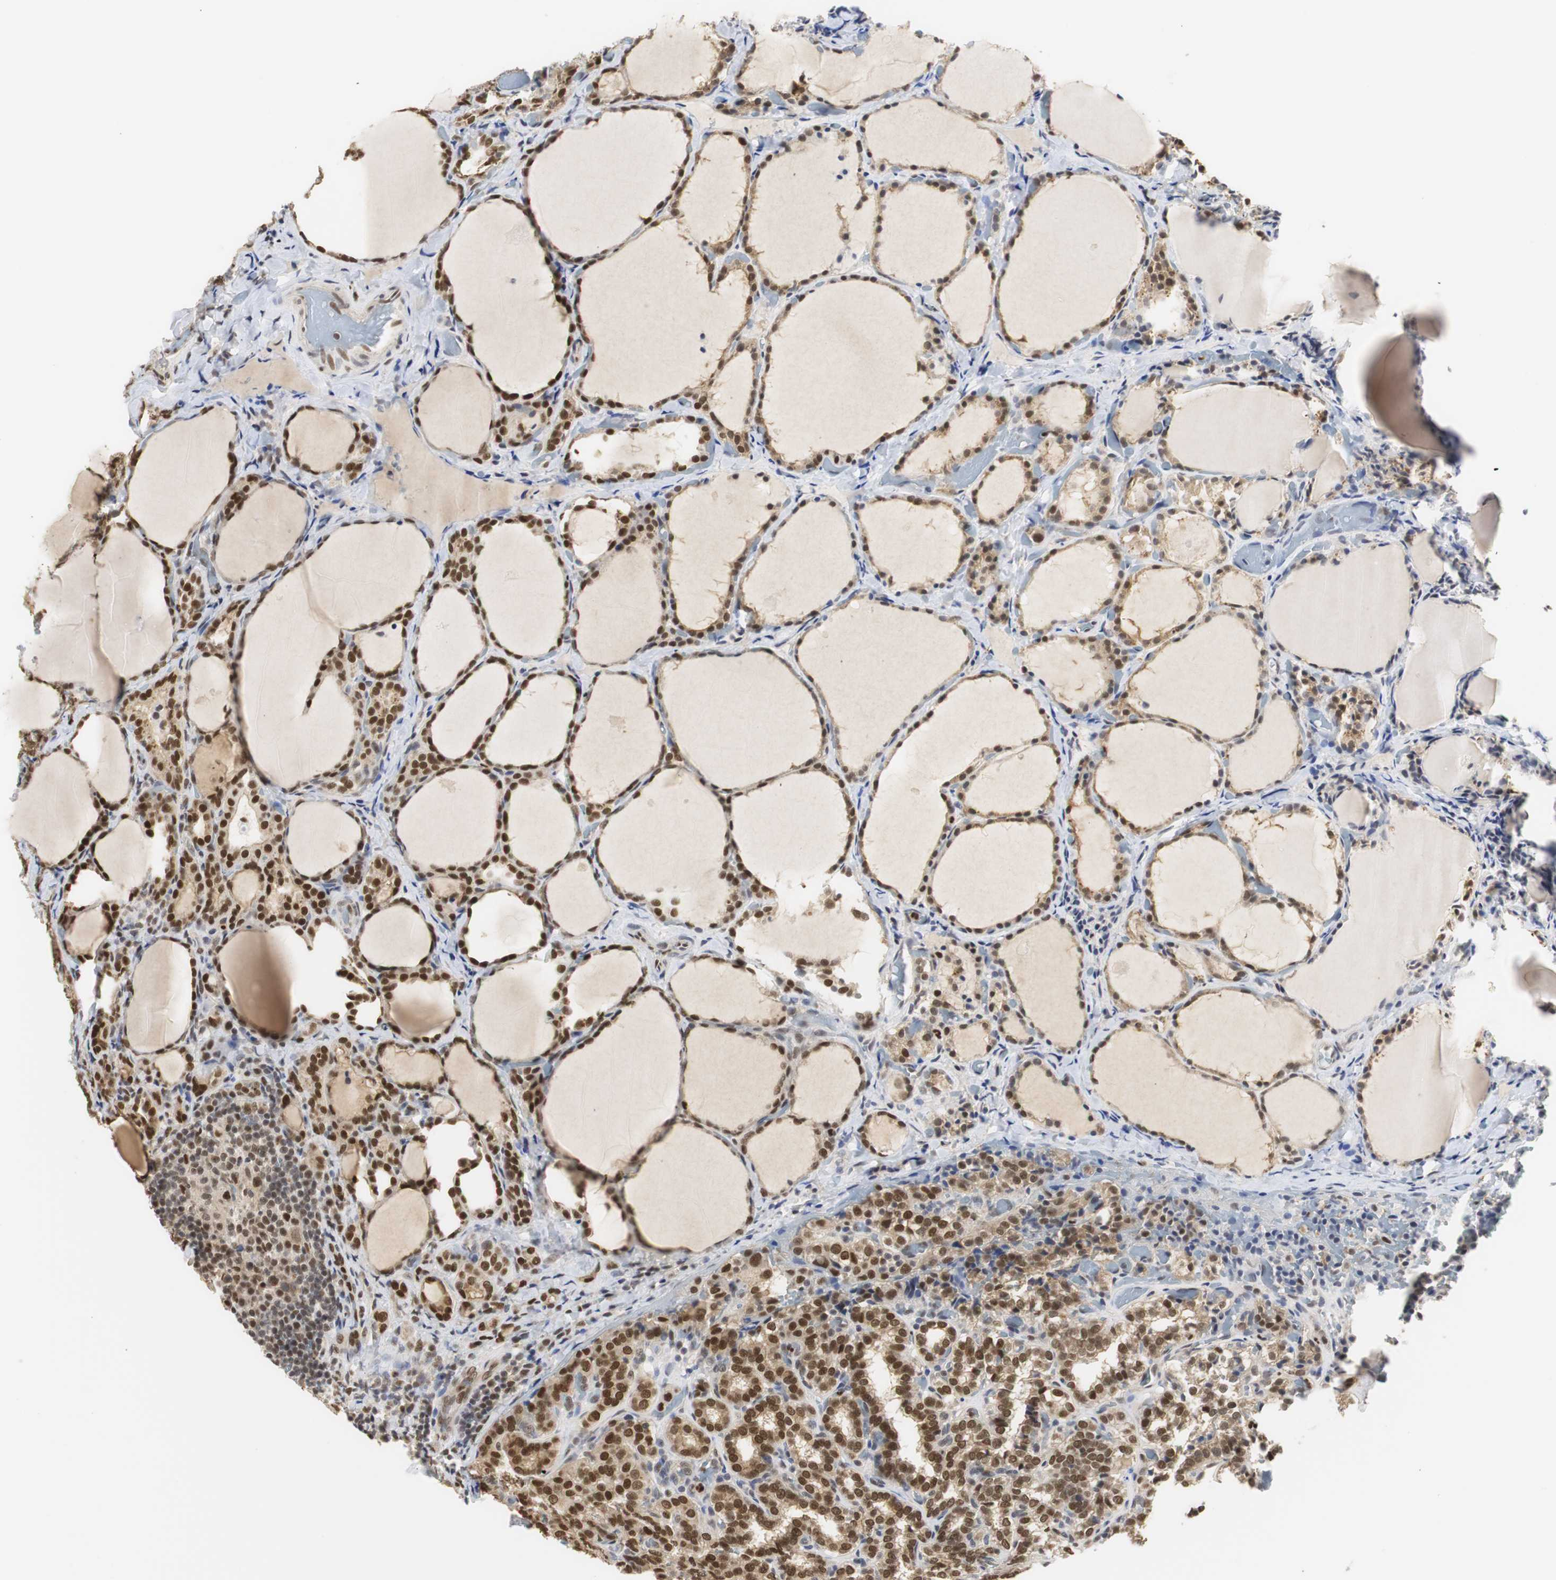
{"staining": {"intensity": "strong", "quantity": ">75%", "location": "cytoplasmic/membranous,nuclear"}, "tissue": "thyroid cancer", "cell_type": "Tumor cells", "image_type": "cancer", "snomed": [{"axis": "morphology", "description": "Normal tissue, NOS"}, {"axis": "morphology", "description": "Papillary adenocarcinoma, NOS"}, {"axis": "topography", "description": "Thyroid gland"}], "caption": "An immunohistochemistry micrograph of neoplastic tissue is shown. Protein staining in brown shows strong cytoplasmic/membranous and nuclear positivity in thyroid cancer within tumor cells.", "gene": "ZFC3H1", "patient": {"sex": "female", "age": 30}}